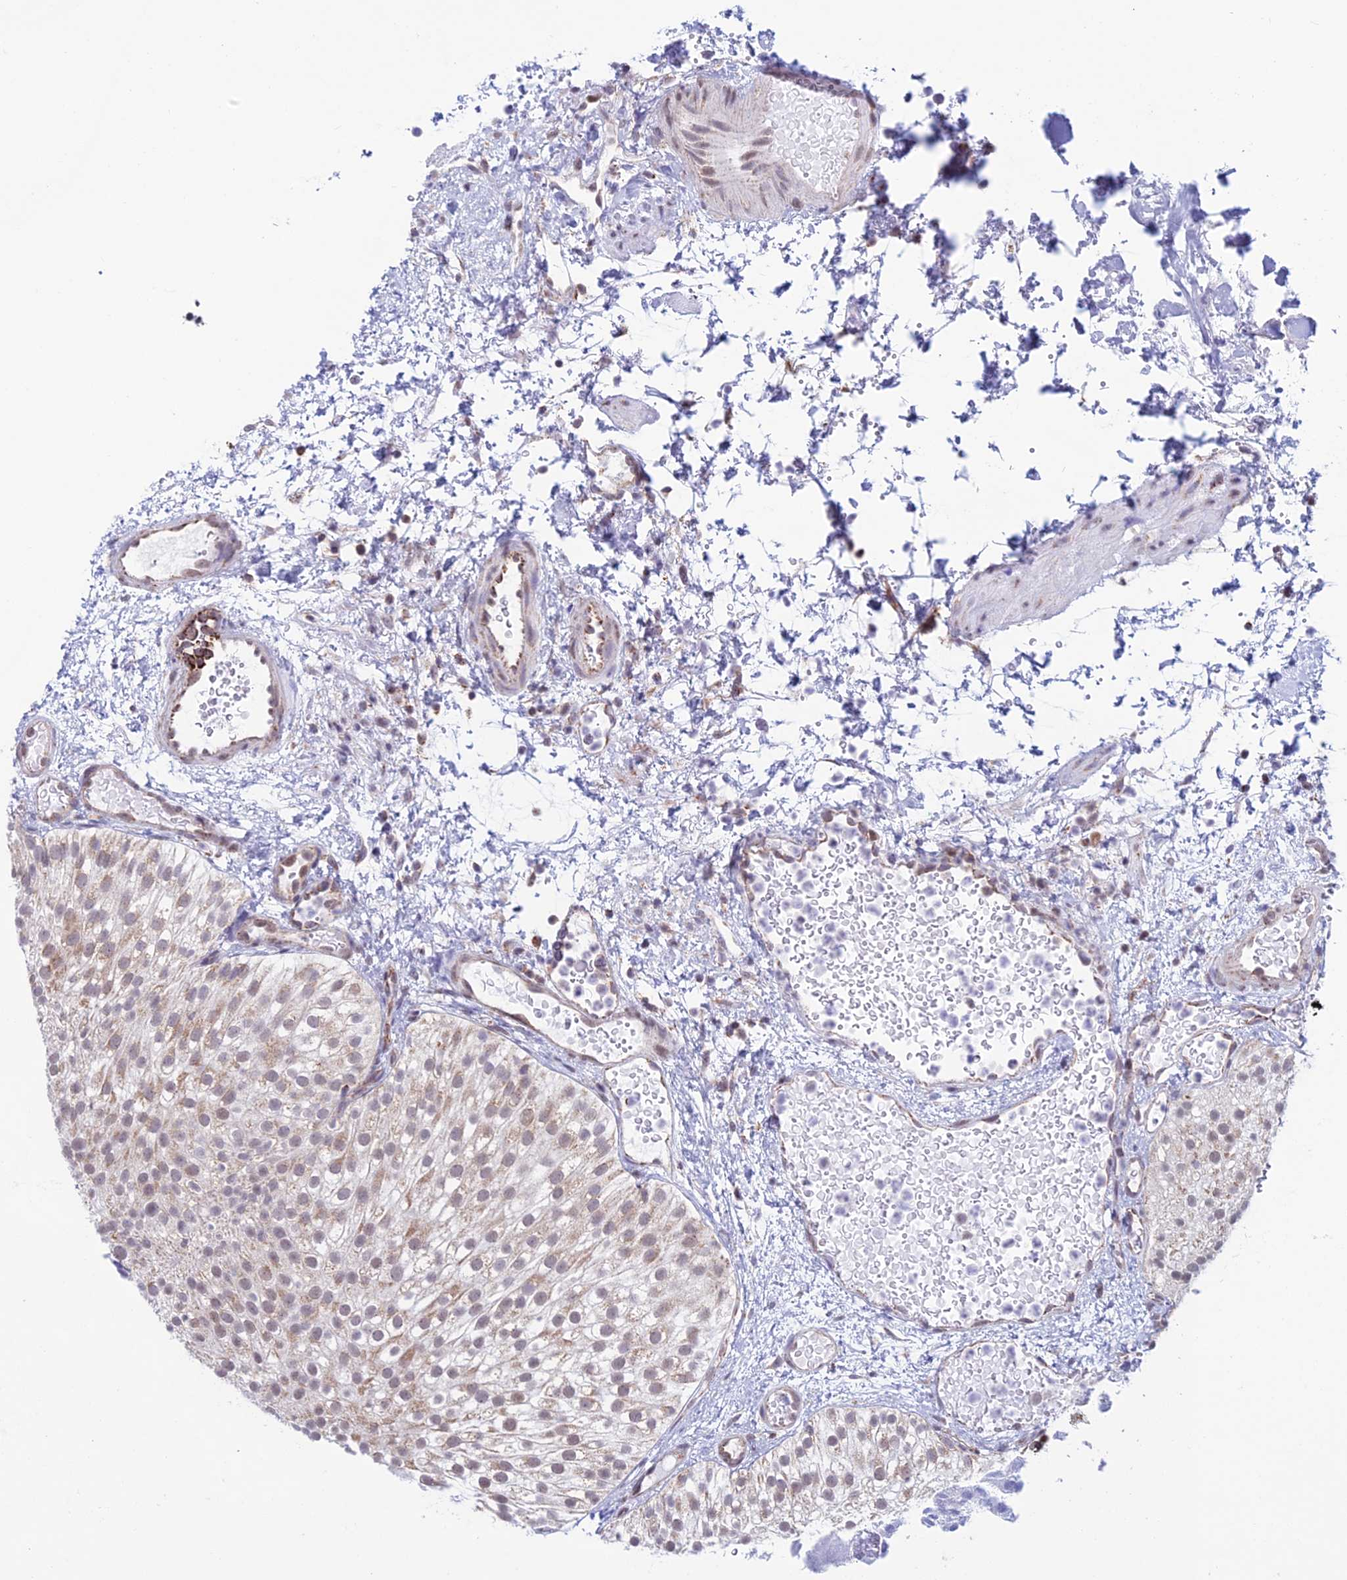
{"staining": {"intensity": "moderate", "quantity": ">75%", "location": "cytoplasmic/membranous"}, "tissue": "urothelial cancer", "cell_type": "Tumor cells", "image_type": "cancer", "snomed": [{"axis": "morphology", "description": "Urothelial carcinoma, Low grade"}, {"axis": "topography", "description": "Urinary bladder"}], "caption": "An immunohistochemistry (IHC) micrograph of neoplastic tissue is shown. Protein staining in brown highlights moderate cytoplasmic/membranous positivity in low-grade urothelial carcinoma within tumor cells. (brown staining indicates protein expression, while blue staining denotes nuclei).", "gene": "ZNG1B", "patient": {"sex": "male", "age": 78}}